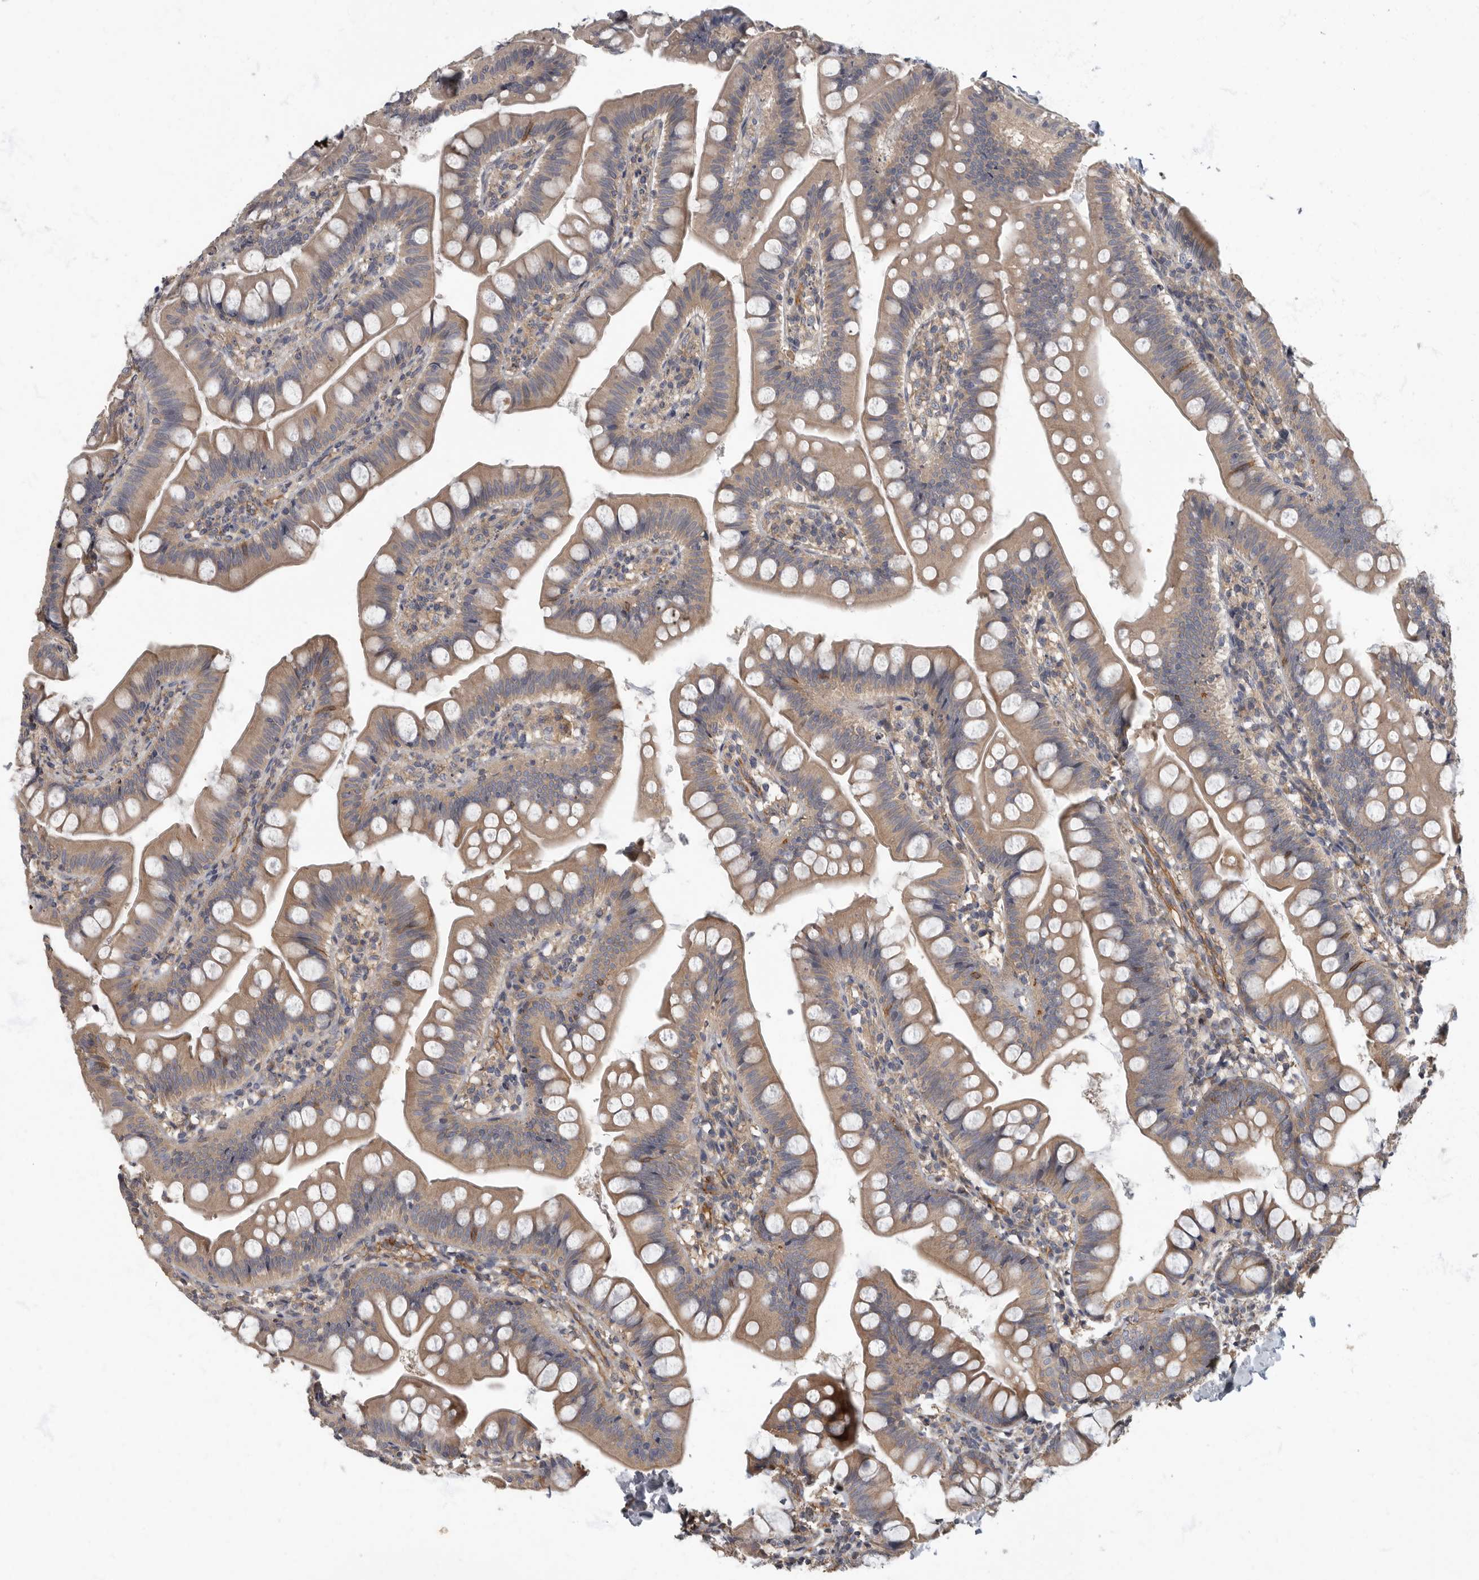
{"staining": {"intensity": "moderate", "quantity": "25%-75%", "location": "cytoplasmic/membranous"}, "tissue": "small intestine", "cell_type": "Glandular cells", "image_type": "normal", "snomed": [{"axis": "morphology", "description": "Normal tissue, NOS"}, {"axis": "topography", "description": "Small intestine"}], "caption": "An image showing moderate cytoplasmic/membranous staining in approximately 25%-75% of glandular cells in benign small intestine, as visualized by brown immunohistochemical staining.", "gene": "PDK1", "patient": {"sex": "male", "age": 7}}